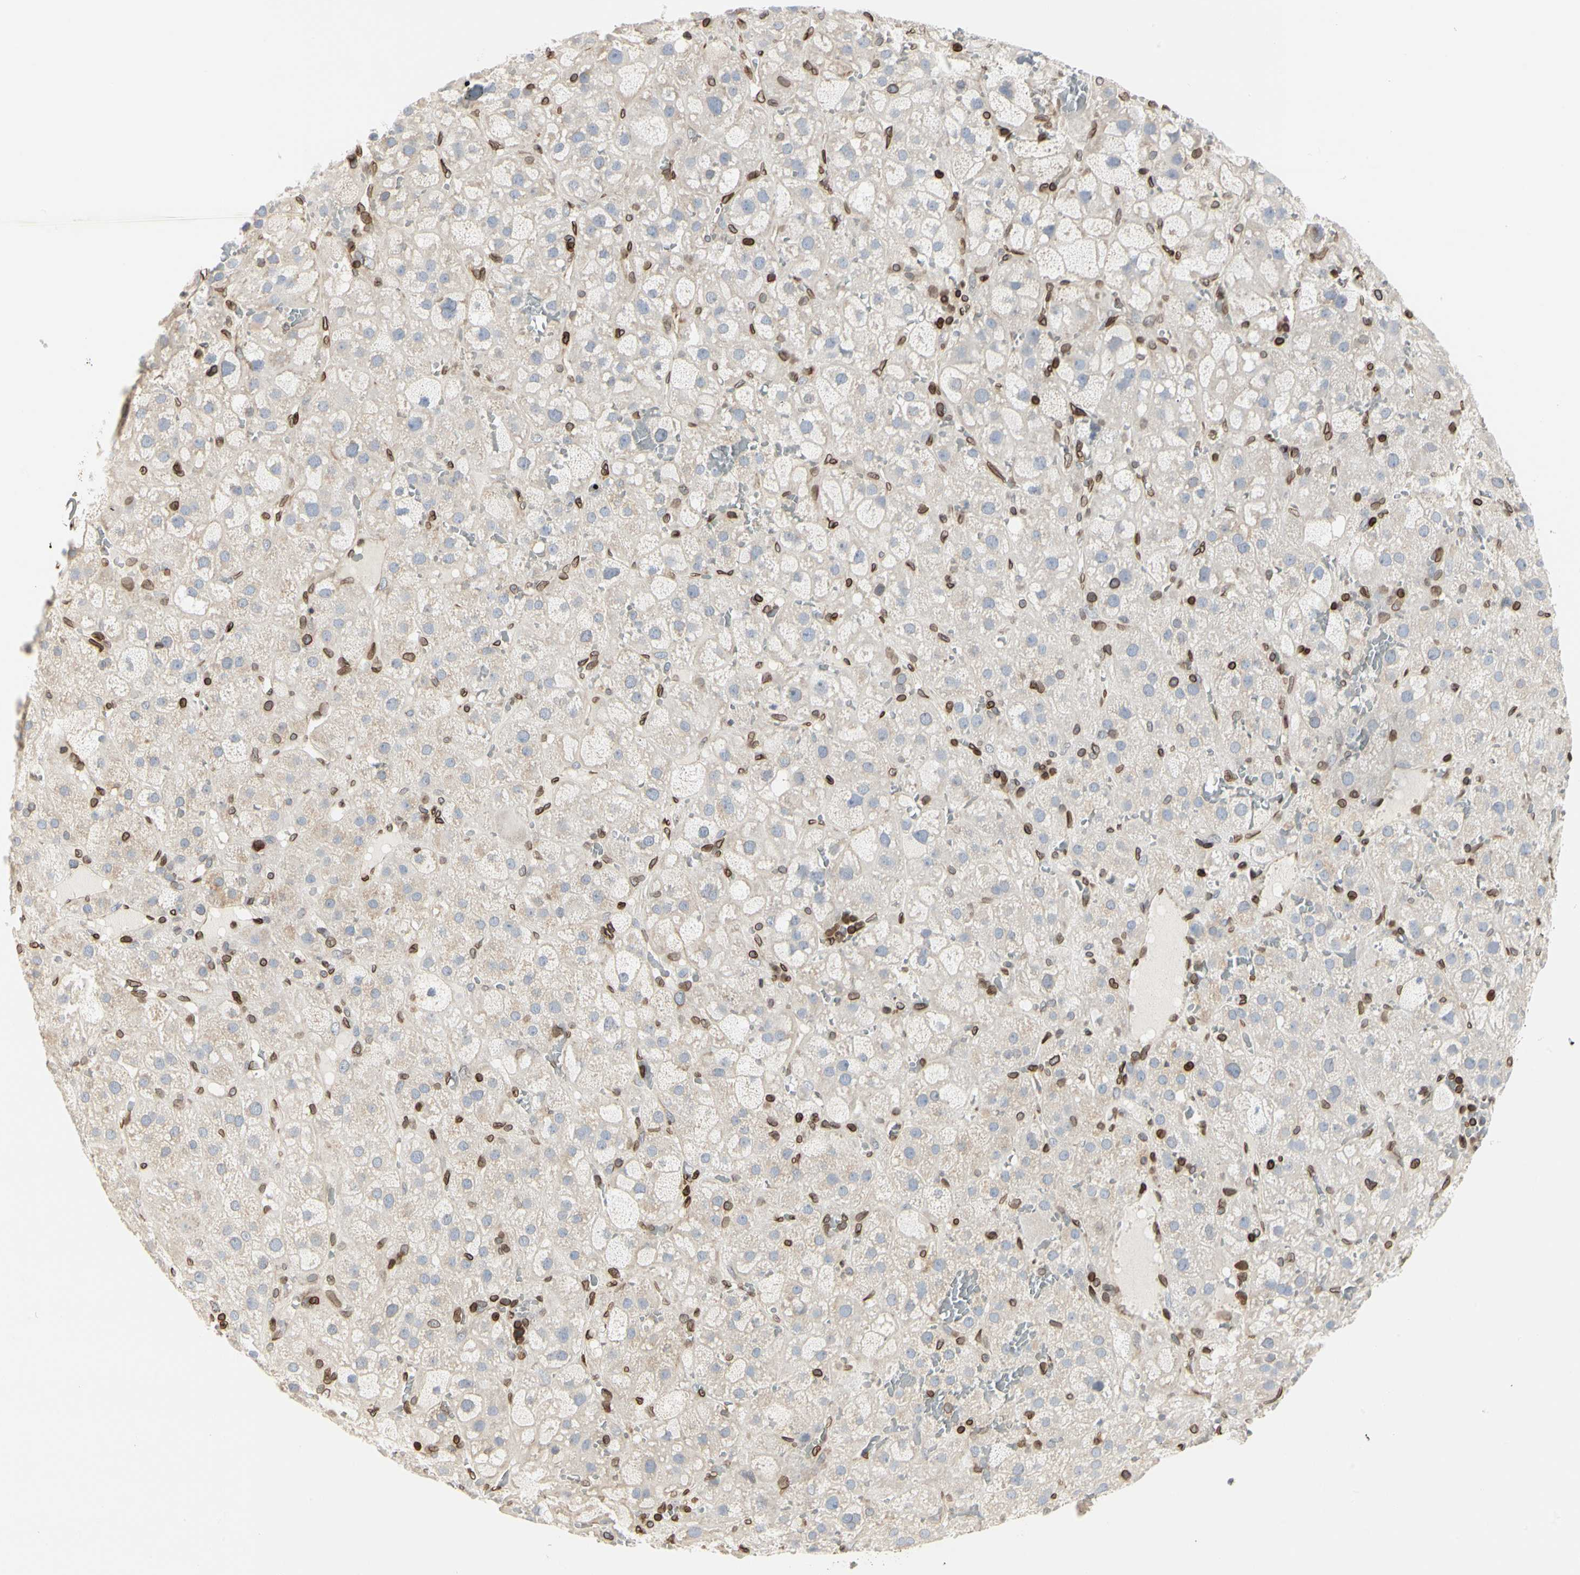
{"staining": {"intensity": "negative", "quantity": "none", "location": "none"}, "tissue": "adrenal gland", "cell_type": "Glandular cells", "image_type": "normal", "snomed": [{"axis": "morphology", "description": "Normal tissue, NOS"}, {"axis": "topography", "description": "Adrenal gland"}], "caption": "Immunohistochemistry of benign adrenal gland reveals no staining in glandular cells. The staining was performed using DAB to visualize the protein expression in brown, while the nuclei were stained in blue with hematoxylin (Magnification: 20x).", "gene": "TMPO", "patient": {"sex": "female", "age": 47}}